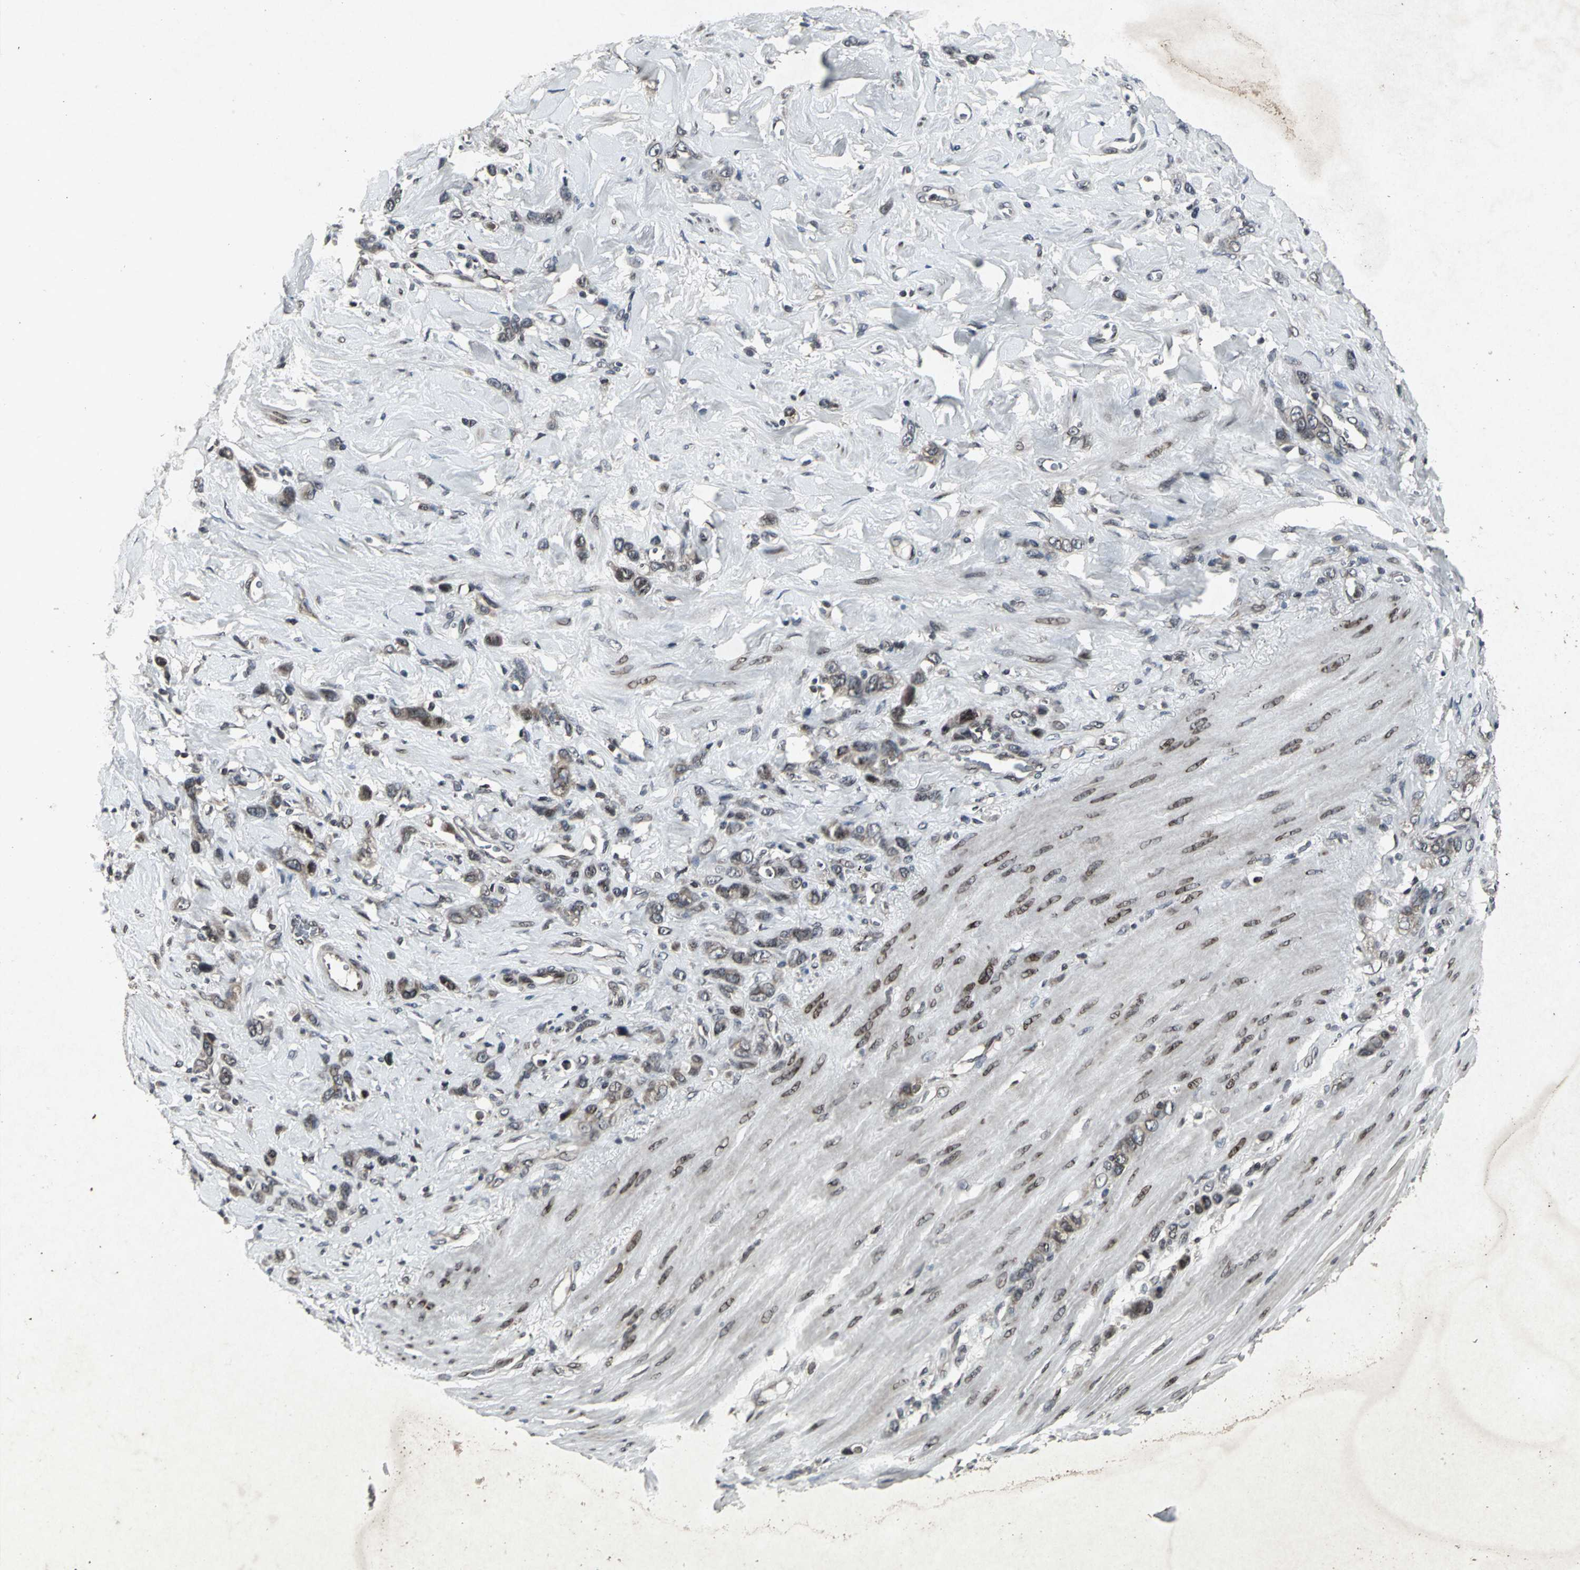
{"staining": {"intensity": "moderate", "quantity": ">75%", "location": "cytoplasmic/membranous,nuclear"}, "tissue": "stomach cancer", "cell_type": "Tumor cells", "image_type": "cancer", "snomed": [{"axis": "morphology", "description": "Normal tissue, NOS"}, {"axis": "morphology", "description": "Adenocarcinoma, NOS"}, {"axis": "topography", "description": "Stomach"}], "caption": "A medium amount of moderate cytoplasmic/membranous and nuclear staining is present in about >75% of tumor cells in adenocarcinoma (stomach) tissue. Ihc stains the protein in brown and the nuclei are stained blue.", "gene": "SH2B3", "patient": {"sex": "male", "age": 82}}